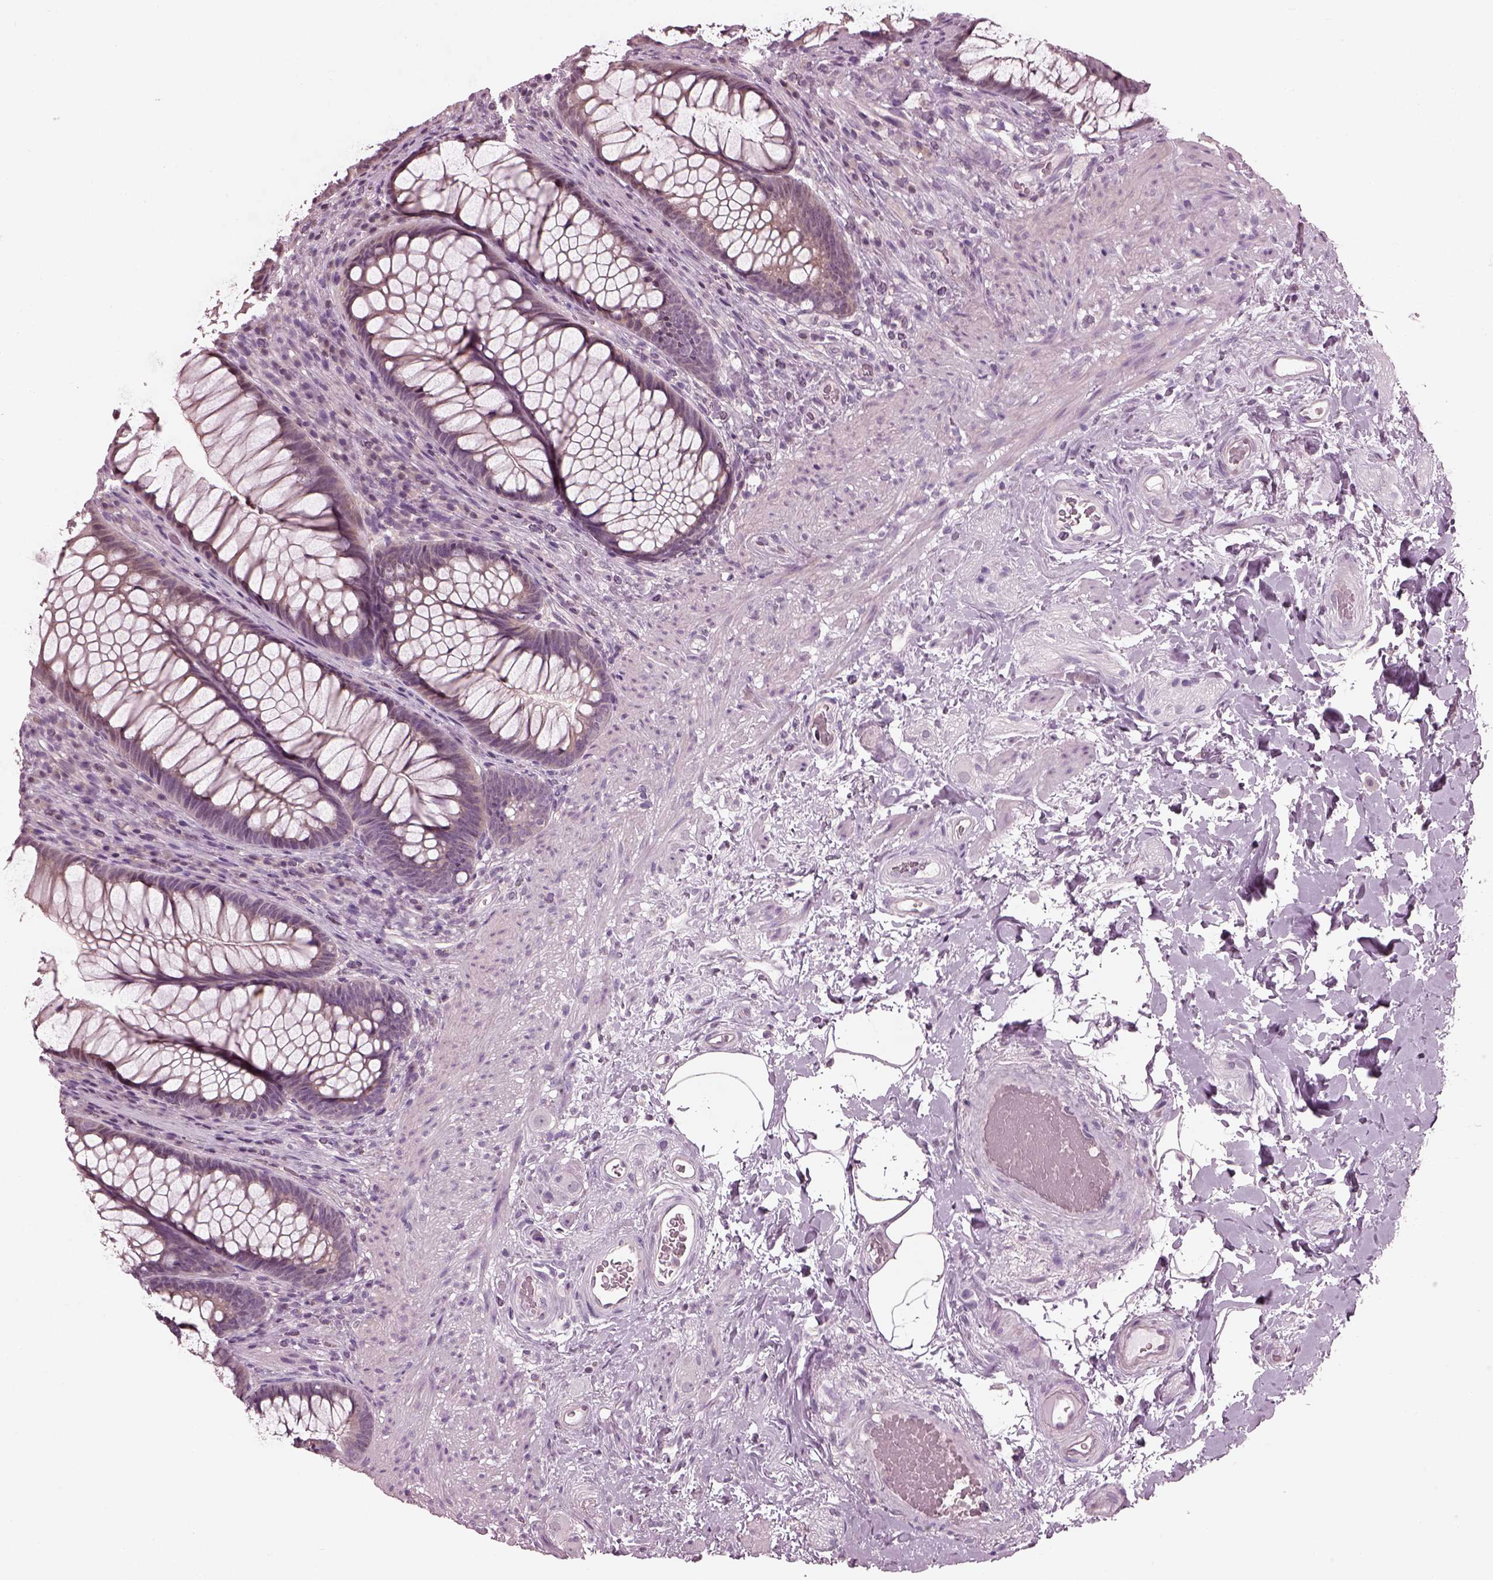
{"staining": {"intensity": "weak", "quantity": "<25%", "location": "cytoplasmic/membranous"}, "tissue": "rectum", "cell_type": "Glandular cells", "image_type": "normal", "snomed": [{"axis": "morphology", "description": "Normal tissue, NOS"}, {"axis": "topography", "description": "Smooth muscle"}, {"axis": "topography", "description": "Rectum"}], "caption": "Photomicrograph shows no protein expression in glandular cells of normal rectum.", "gene": "BFSP1", "patient": {"sex": "male", "age": 53}}